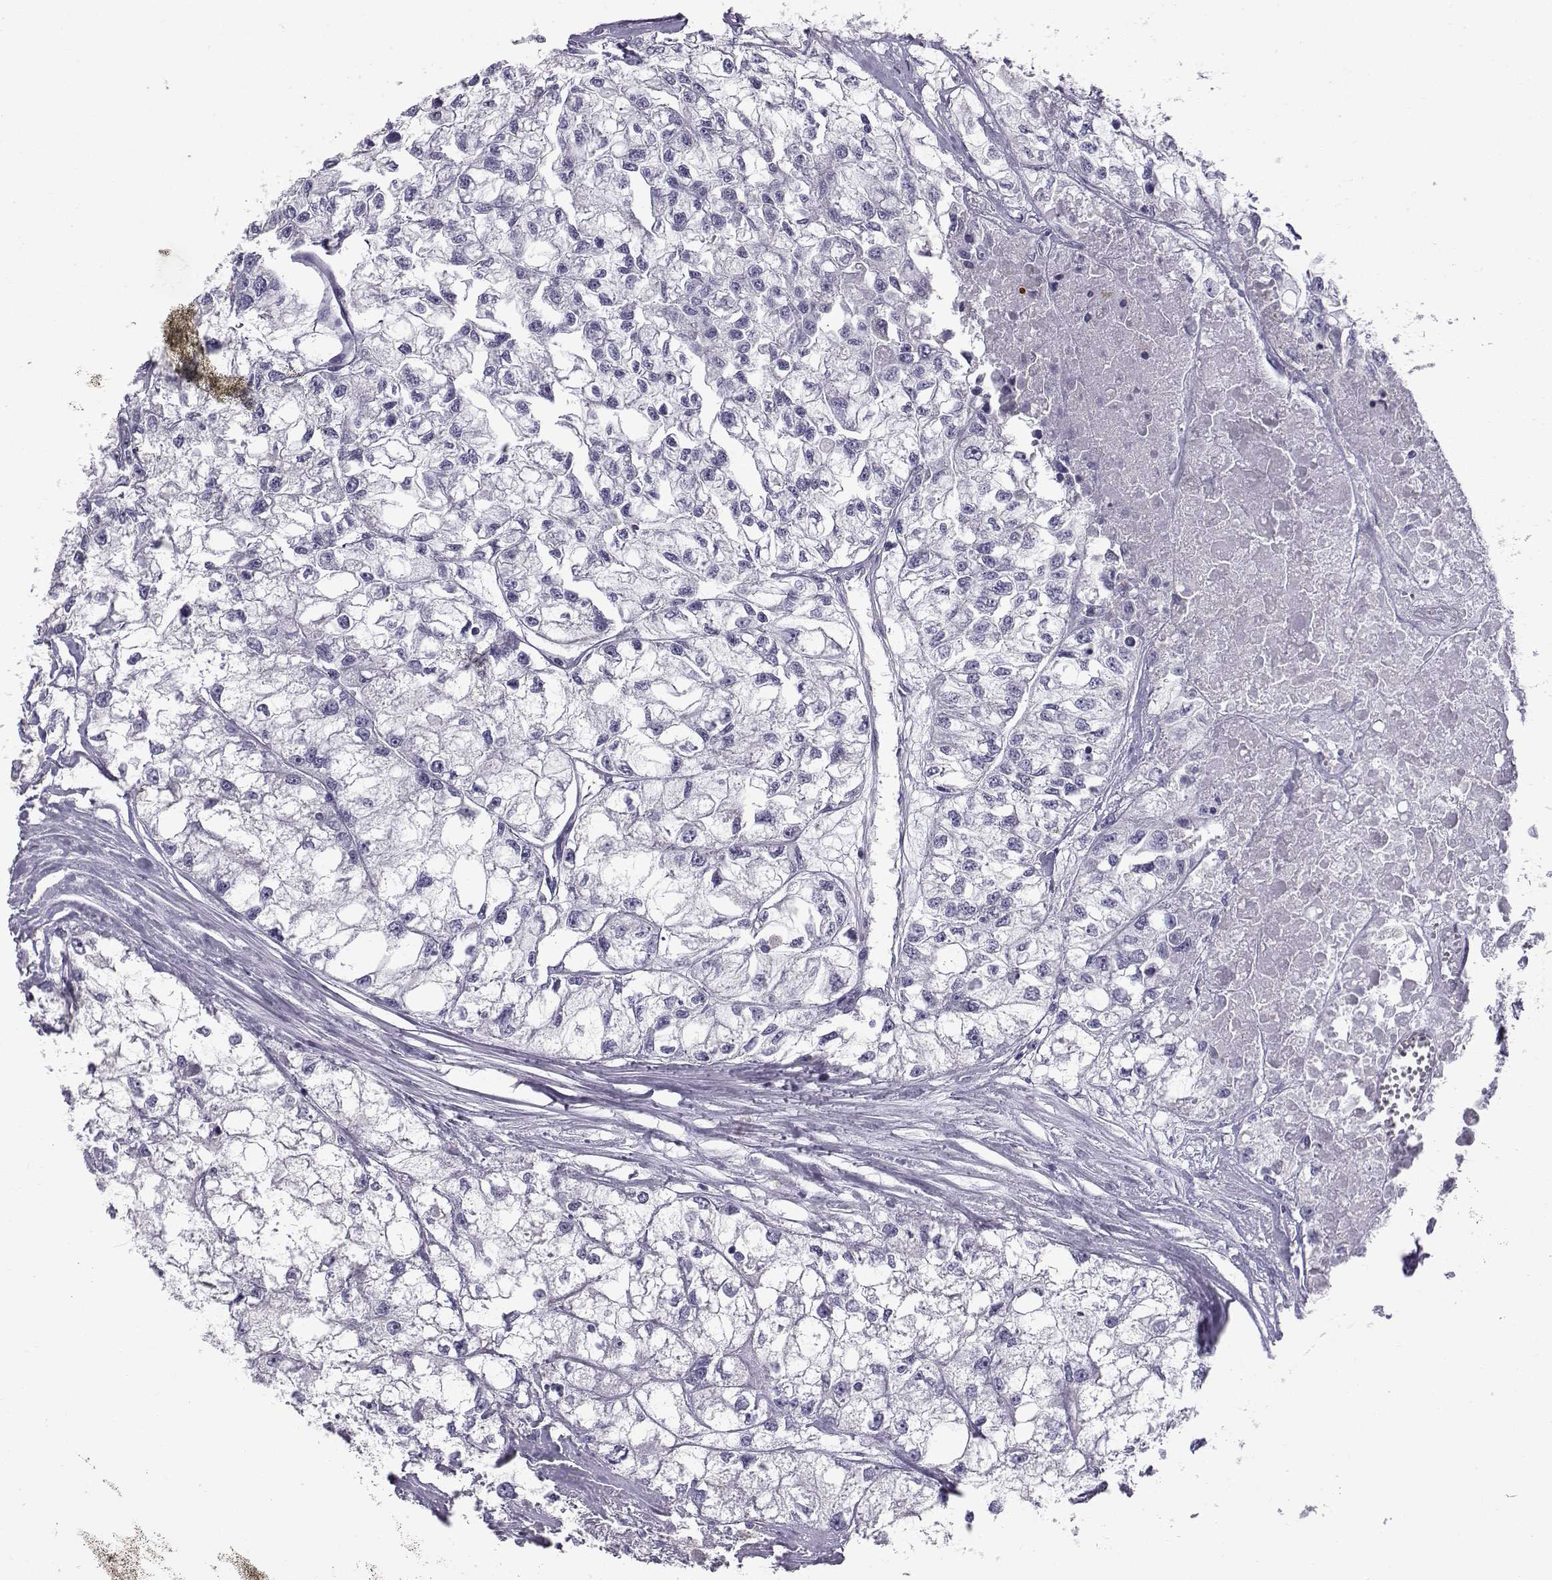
{"staining": {"intensity": "negative", "quantity": "none", "location": "none"}, "tissue": "renal cancer", "cell_type": "Tumor cells", "image_type": "cancer", "snomed": [{"axis": "morphology", "description": "Adenocarcinoma, NOS"}, {"axis": "topography", "description": "Kidney"}], "caption": "A micrograph of human renal cancer (adenocarcinoma) is negative for staining in tumor cells. Brightfield microscopy of IHC stained with DAB (brown) and hematoxylin (blue), captured at high magnification.", "gene": "RNASE12", "patient": {"sex": "male", "age": 56}}